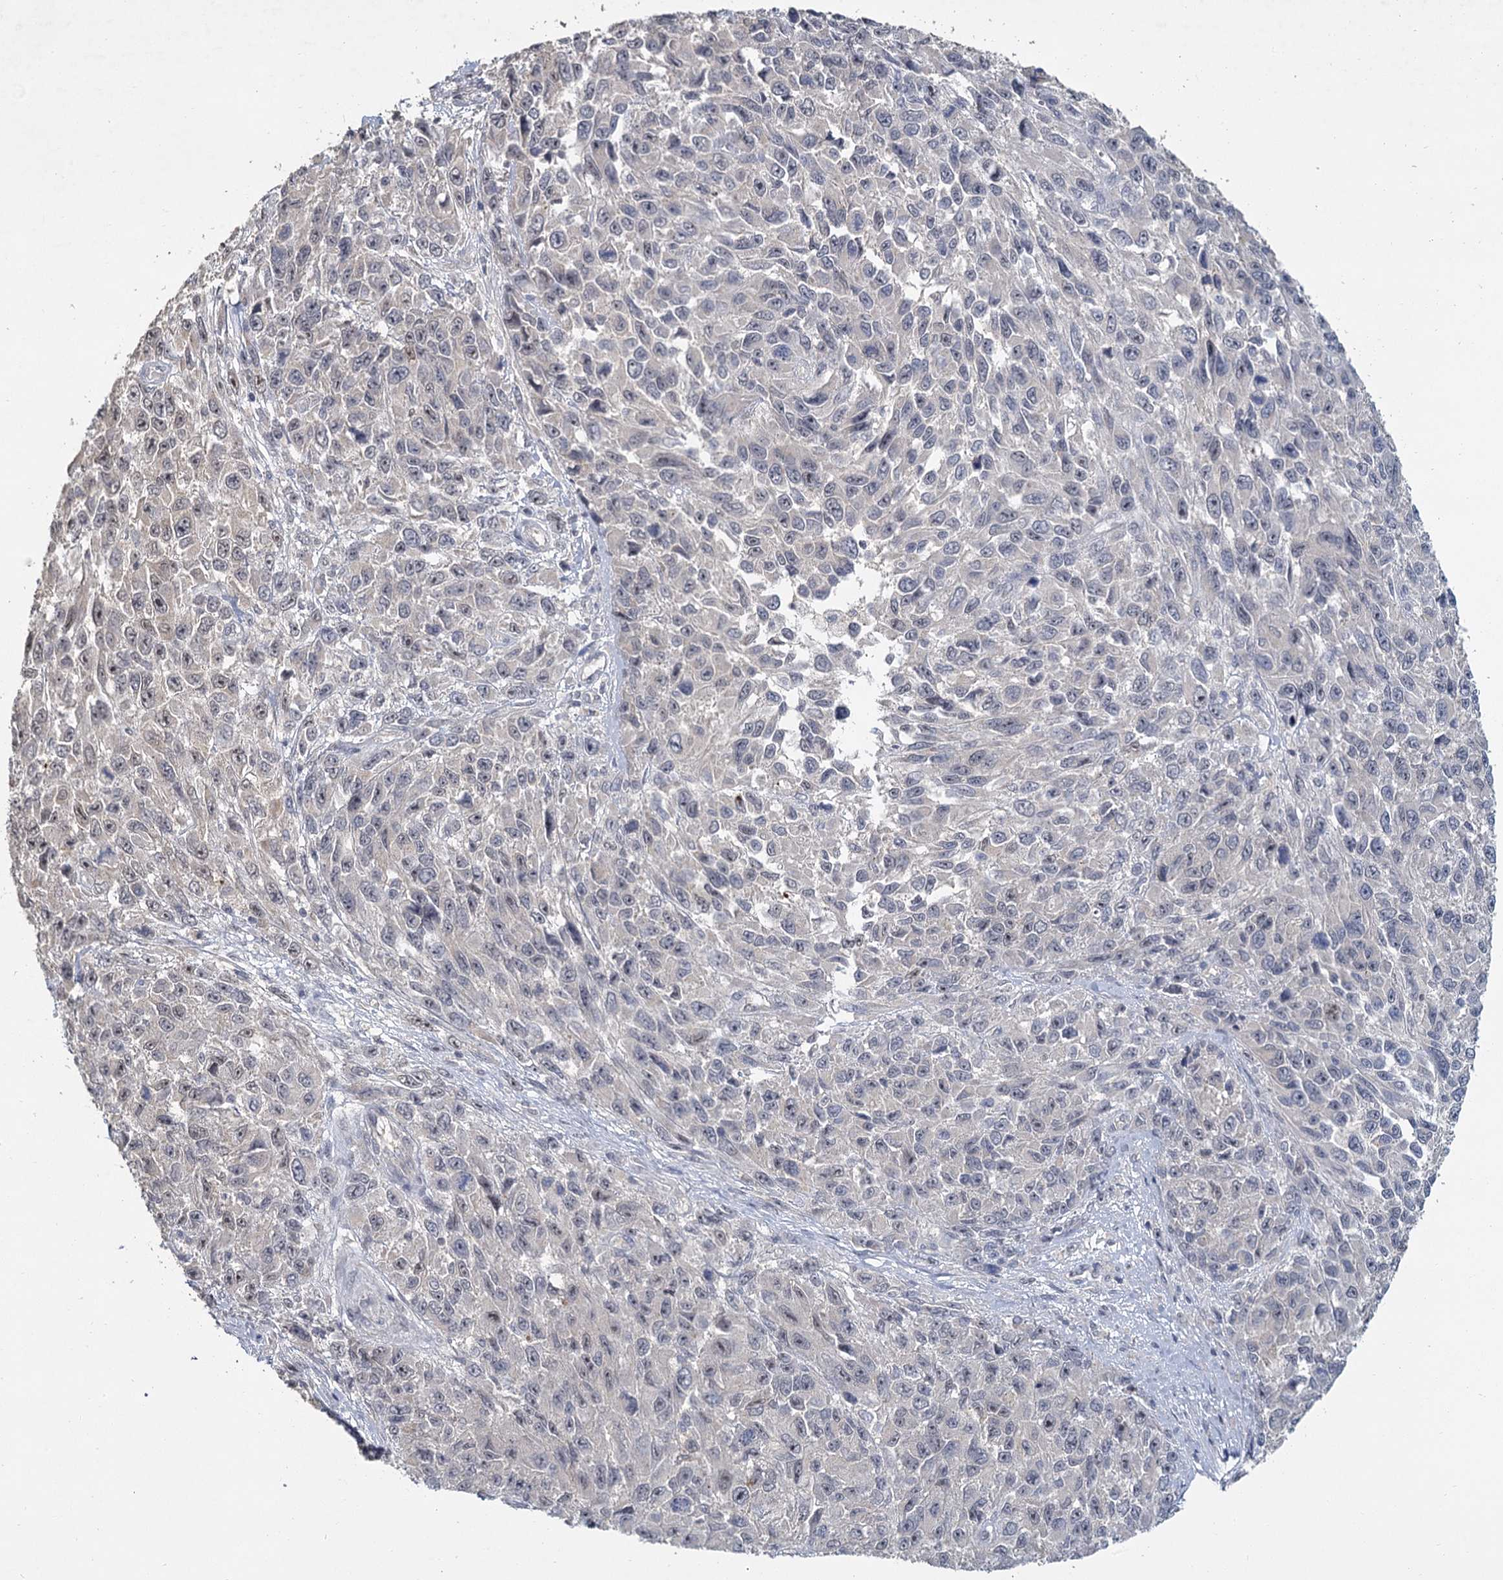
{"staining": {"intensity": "negative", "quantity": "none", "location": "none"}, "tissue": "melanoma", "cell_type": "Tumor cells", "image_type": "cancer", "snomed": [{"axis": "morphology", "description": "Normal tissue, NOS"}, {"axis": "morphology", "description": "Malignant melanoma, NOS"}, {"axis": "topography", "description": "Skin"}], "caption": "High power microscopy histopathology image of an IHC histopathology image of malignant melanoma, revealing no significant expression in tumor cells.", "gene": "MUCL1", "patient": {"sex": "female", "age": 96}}